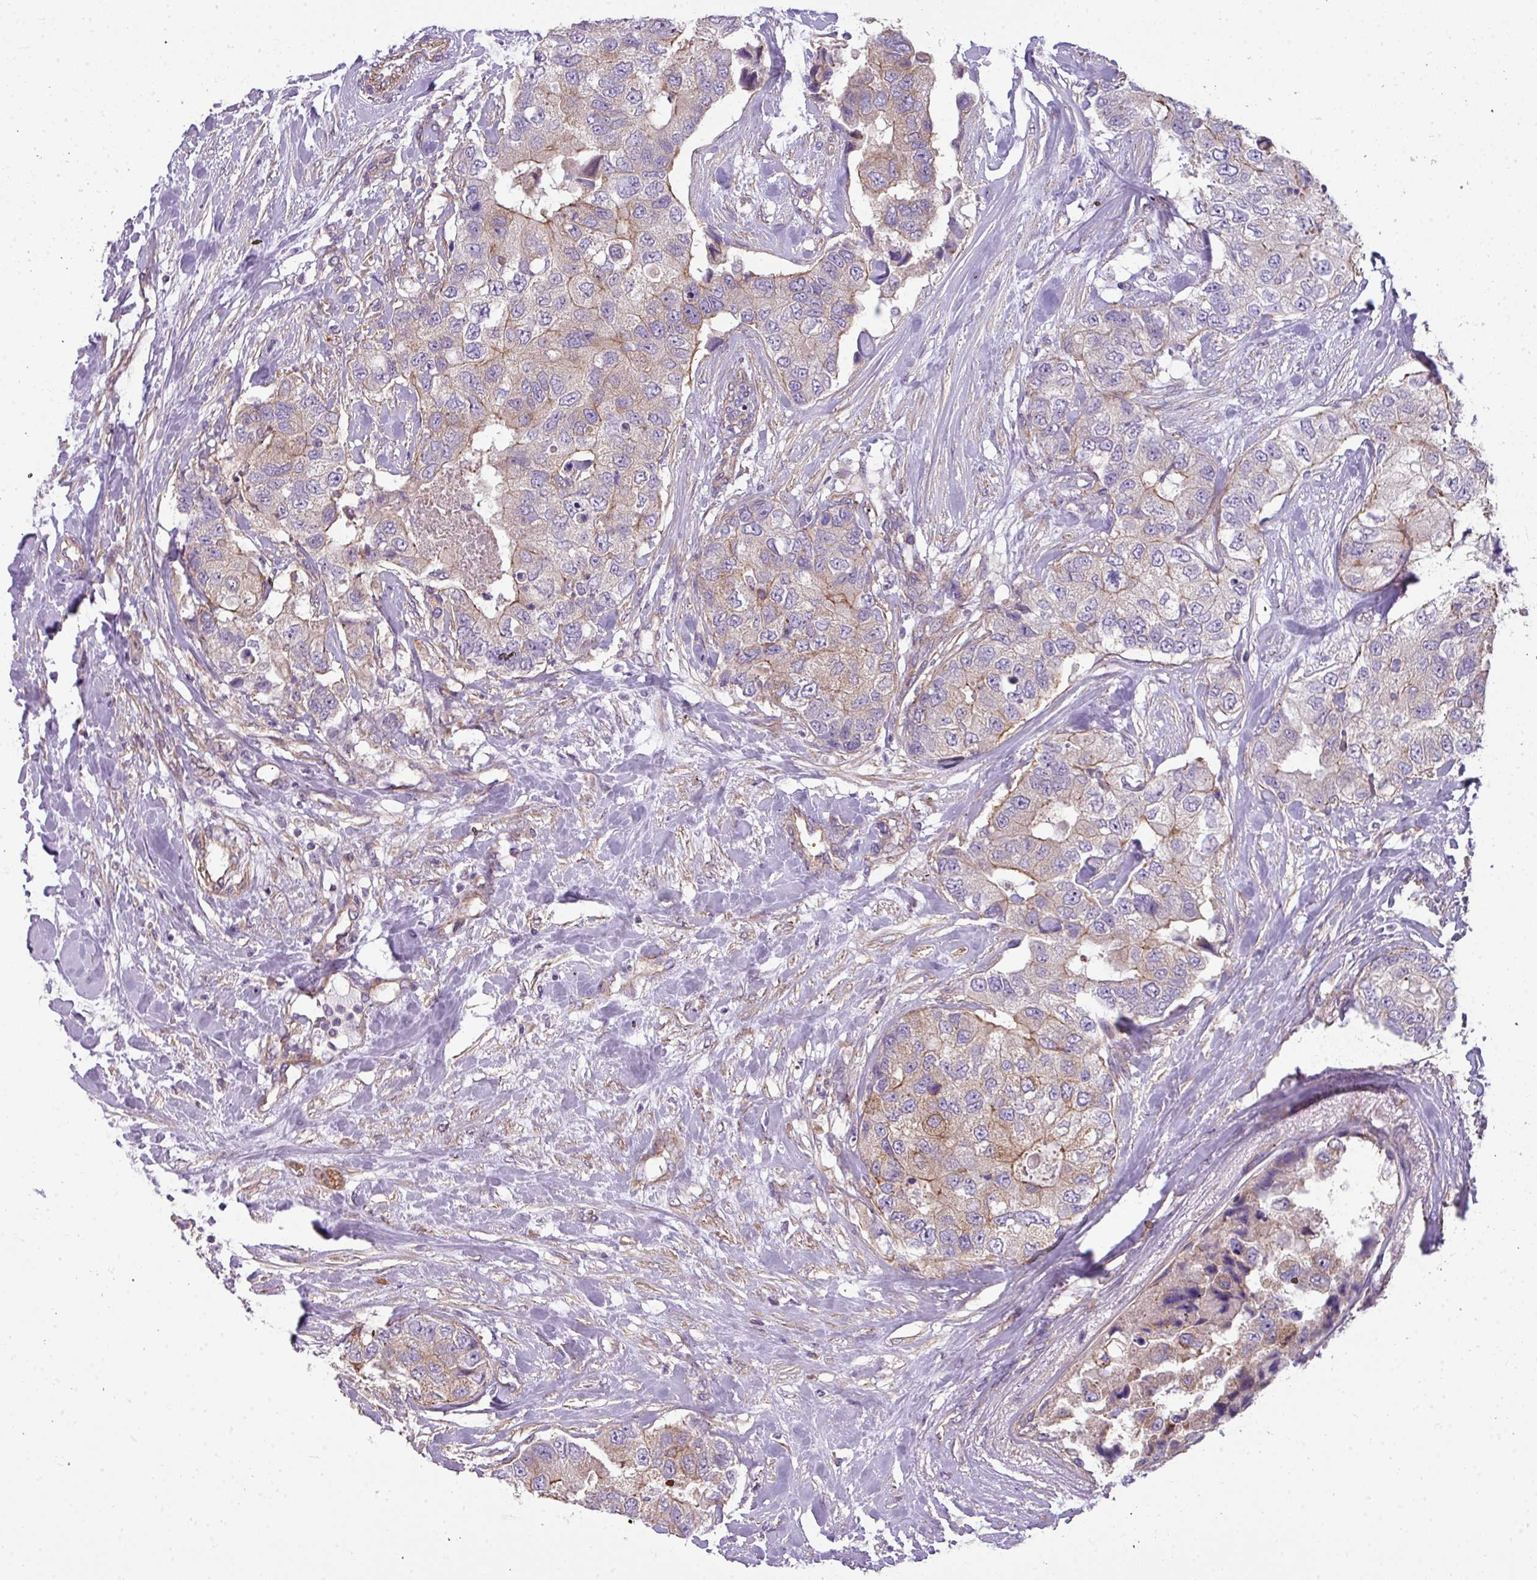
{"staining": {"intensity": "moderate", "quantity": "<25%", "location": "cytoplasmic/membranous"}, "tissue": "breast cancer", "cell_type": "Tumor cells", "image_type": "cancer", "snomed": [{"axis": "morphology", "description": "Duct carcinoma"}, {"axis": "topography", "description": "Breast"}], "caption": "A brown stain highlights moderate cytoplasmic/membranous expression of a protein in human breast cancer (infiltrating ductal carcinoma) tumor cells.", "gene": "PALS2", "patient": {"sex": "female", "age": 62}}